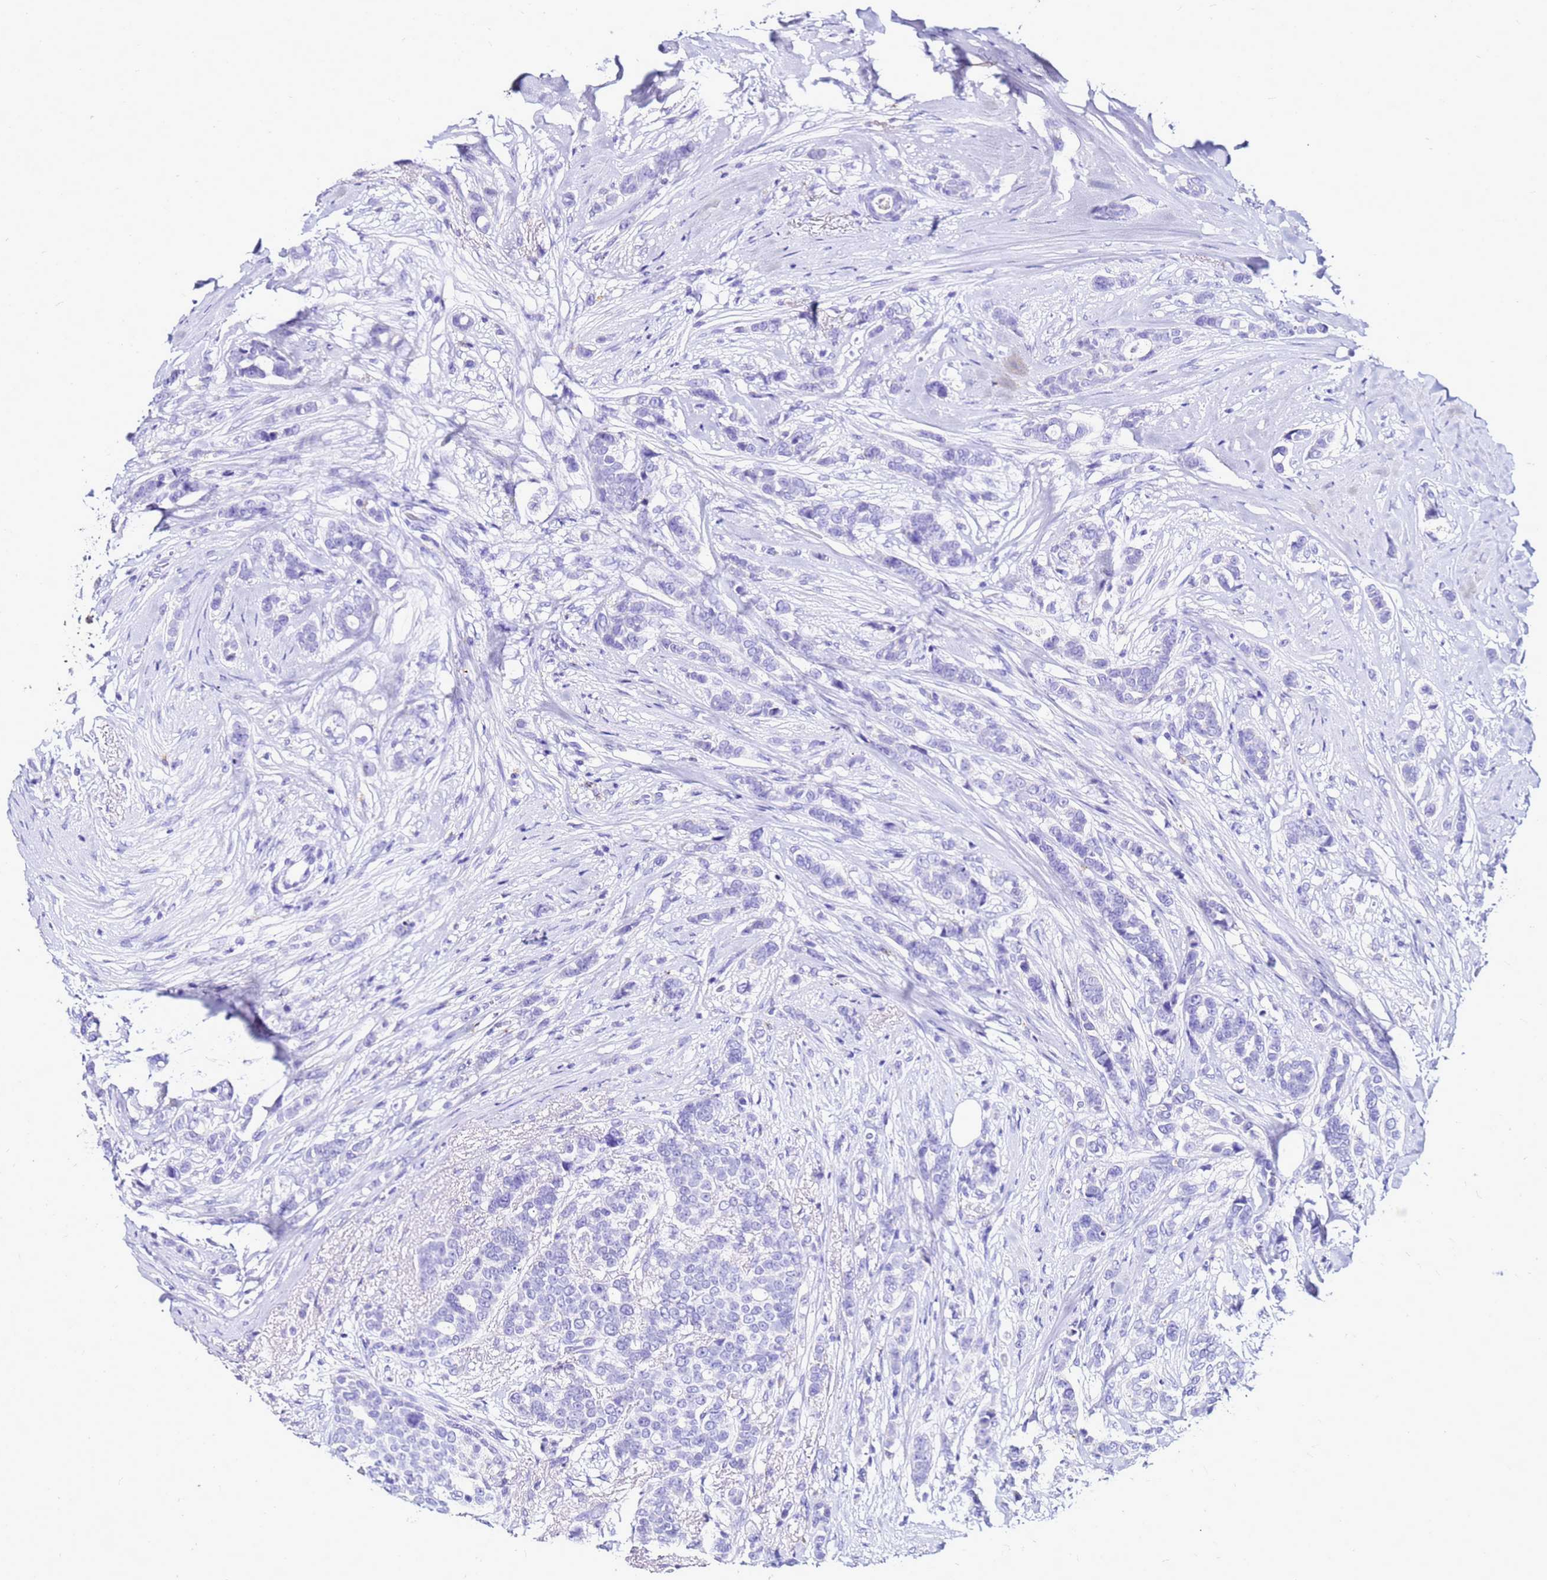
{"staining": {"intensity": "negative", "quantity": "none", "location": "none"}, "tissue": "breast cancer", "cell_type": "Tumor cells", "image_type": "cancer", "snomed": [{"axis": "morphology", "description": "Lobular carcinoma"}, {"axis": "topography", "description": "Breast"}], "caption": "IHC image of neoplastic tissue: breast cancer stained with DAB (3,3'-diaminobenzidine) shows no significant protein expression in tumor cells. The staining is performed using DAB brown chromogen with nuclei counter-stained in using hematoxylin.", "gene": "CSTA", "patient": {"sex": "female", "age": 51}}